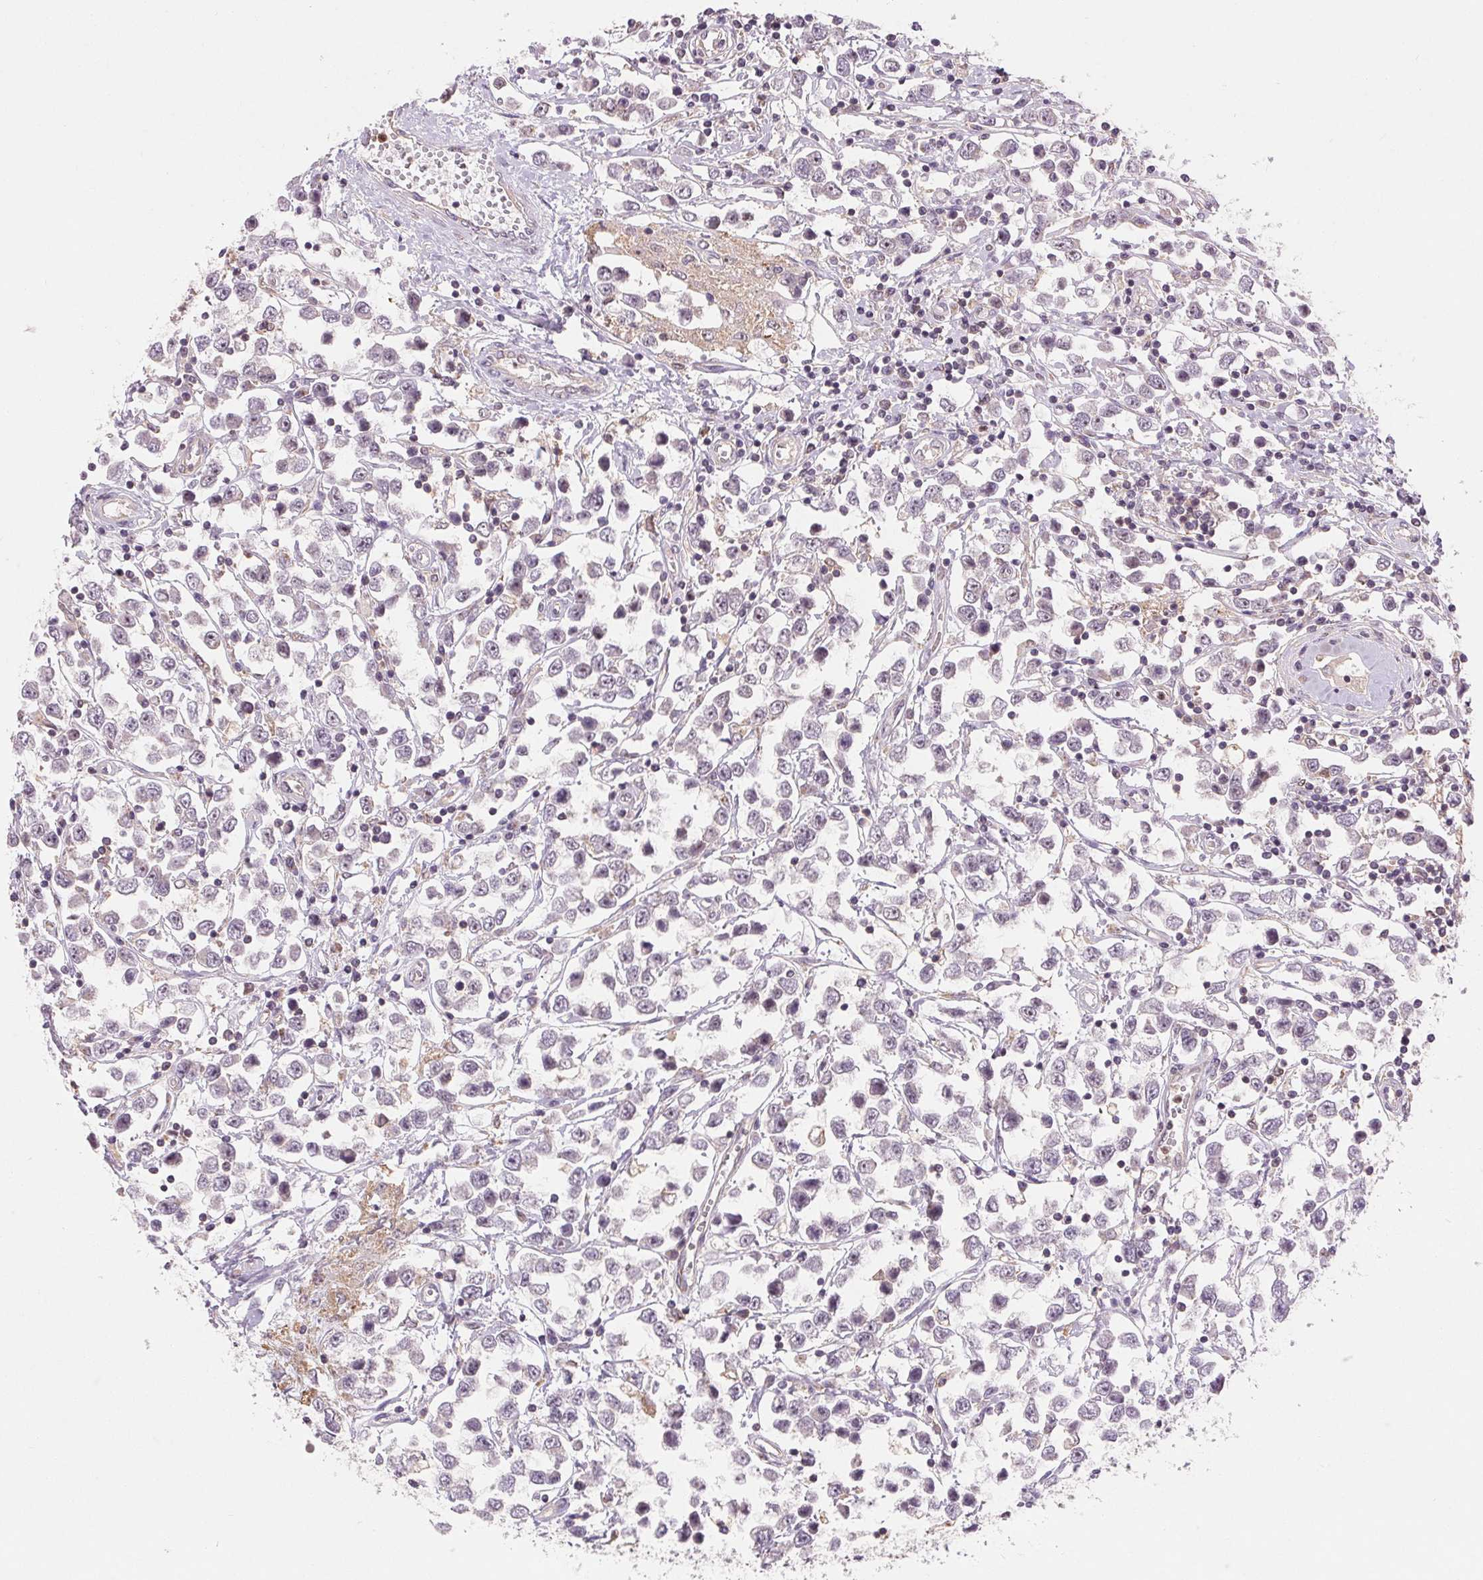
{"staining": {"intensity": "negative", "quantity": "none", "location": "none"}, "tissue": "testis cancer", "cell_type": "Tumor cells", "image_type": "cancer", "snomed": [{"axis": "morphology", "description": "Seminoma, NOS"}, {"axis": "topography", "description": "Testis"}], "caption": "Seminoma (testis) was stained to show a protein in brown. There is no significant positivity in tumor cells.", "gene": "RANBP3L", "patient": {"sex": "male", "age": 34}}